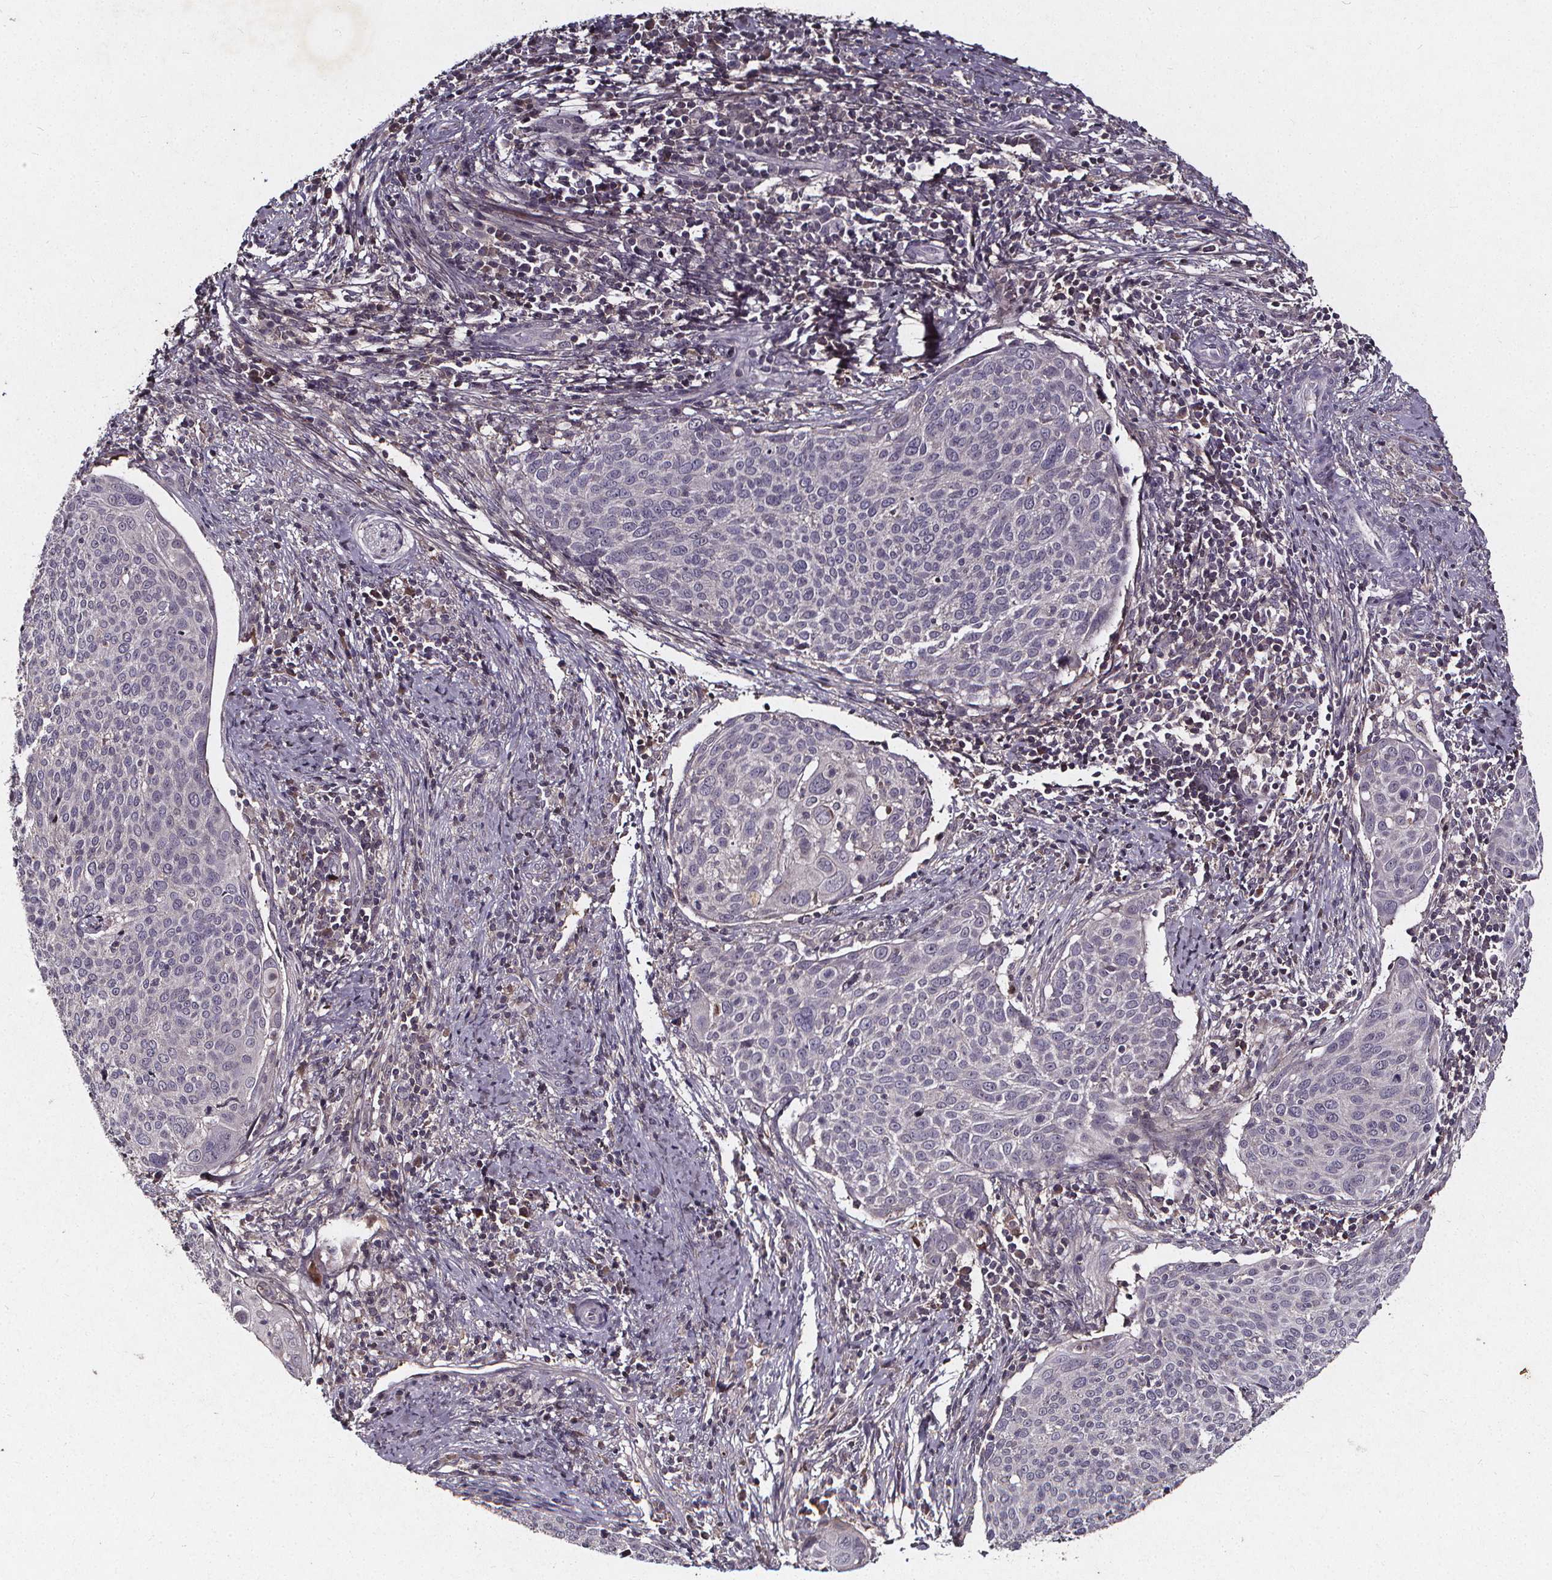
{"staining": {"intensity": "negative", "quantity": "none", "location": "none"}, "tissue": "cervical cancer", "cell_type": "Tumor cells", "image_type": "cancer", "snomed": [{"axis": "morphology", "description": "Squamous cell carcinoma, NOS"}, {"axis": "topography", "description": "Cervix"}], "caption": "Tumor cells are negative for brown protein staining in squamous cell carcinoma (cervical). (DAB (3,3'-diaminobenzidine) IHC, high magnification).", "gene": "SPAG8", "patient": {"sex": "female", "age": 39}}